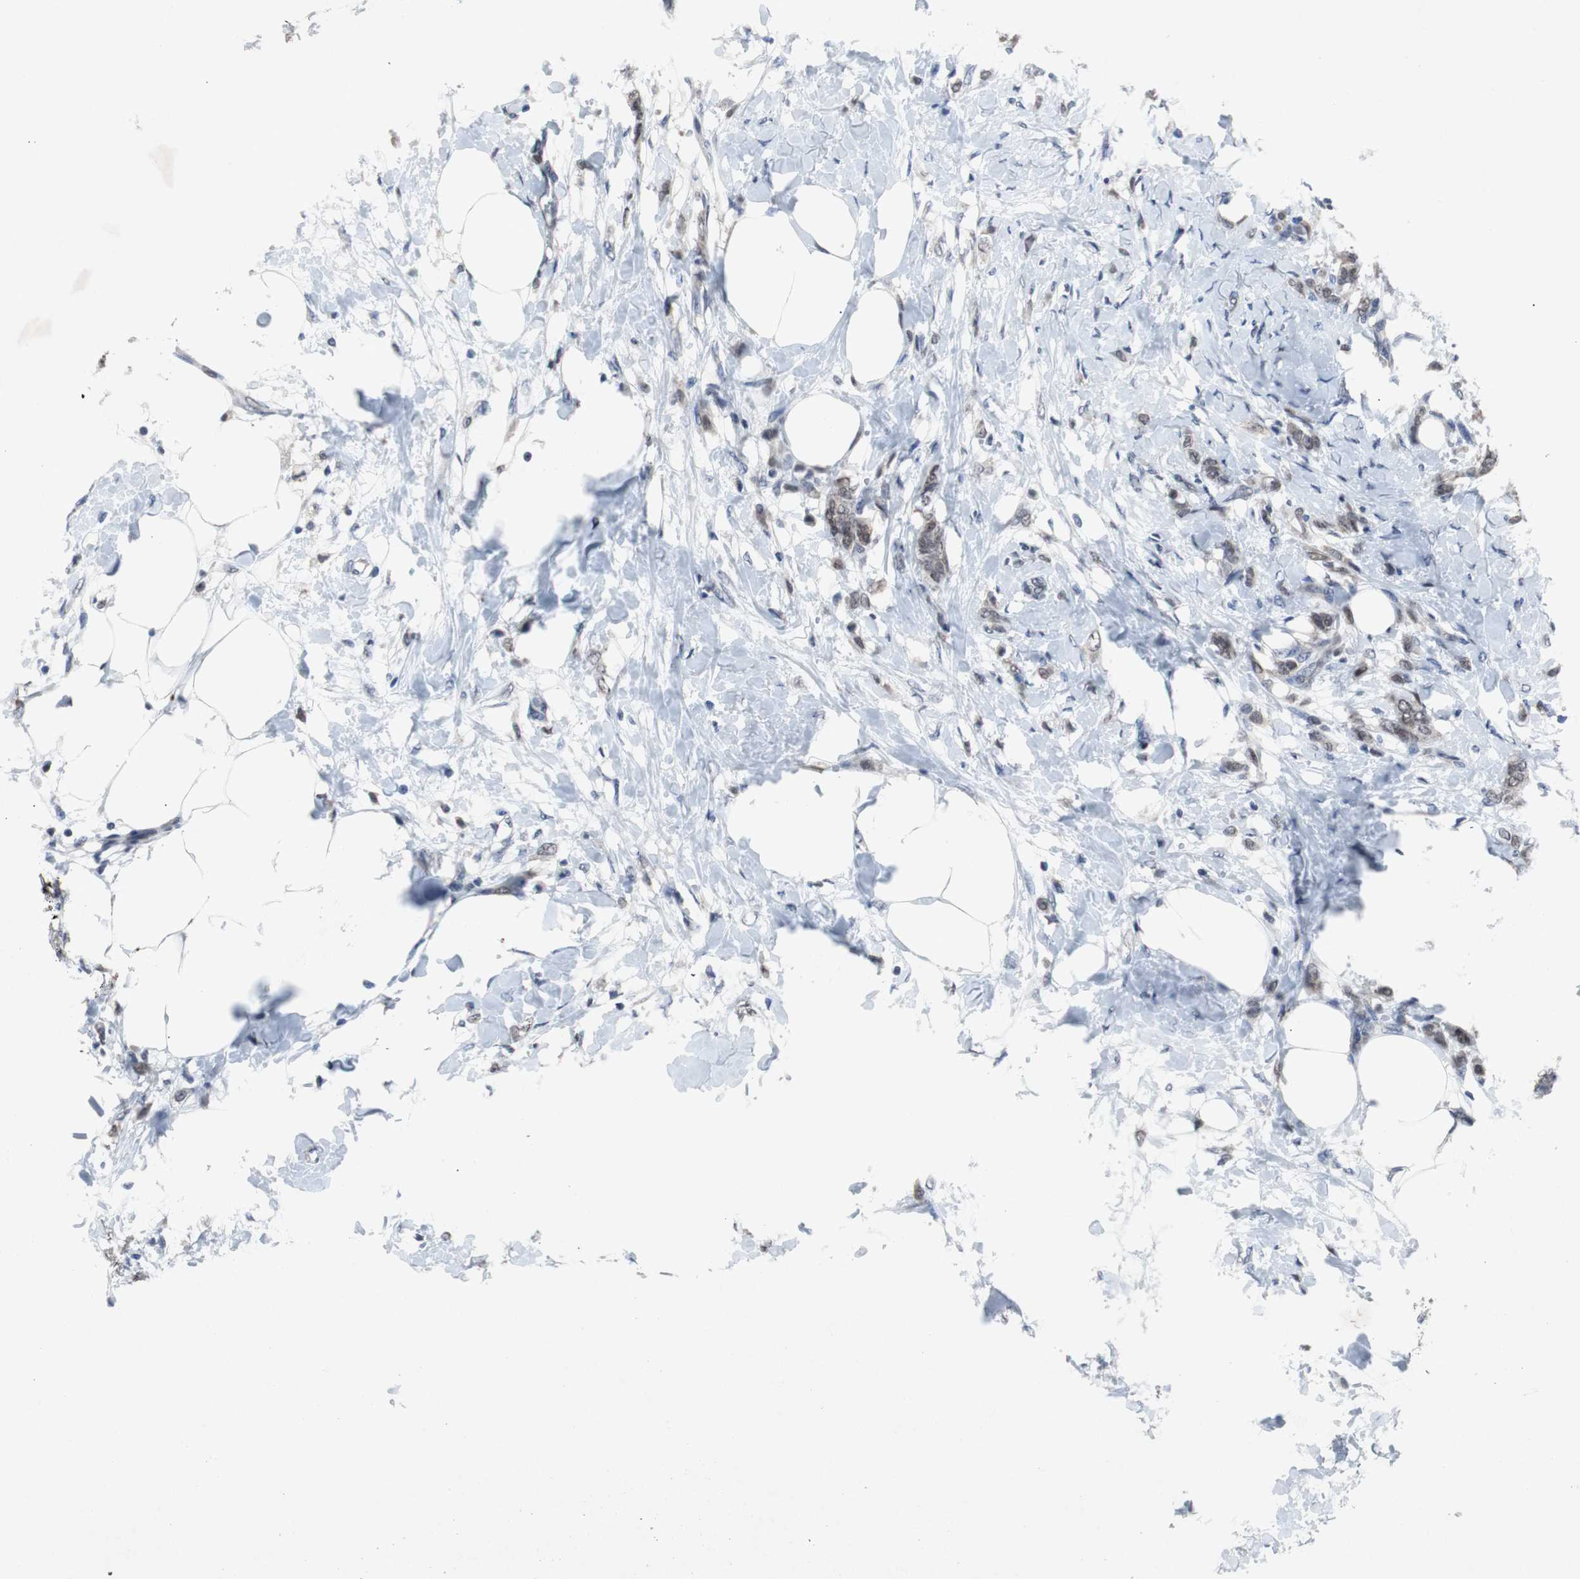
{"staining": {"intensity": "weak", "quantity": ">75%", "location": "nuclear"}, "tissue": "breast cancer", "cell_type": "Tumor cells", "image_type": "cancer", "snomed": [{"axis": "morphology", "description": "Lobular carcinoma, in situ"}, {"axis": "morphology", "description": "Lobular carcinoma"}, {"axis": "topography", "description": "Breast"}], "caption": "A histopathology image showing weak nuclear expression in about >75% of tumor cells in breast lobular carcinoma, as visualized by brown immunohistochemical staining.", "gene": "RBM47", "patient": {"sex": "female", "age": 41}}